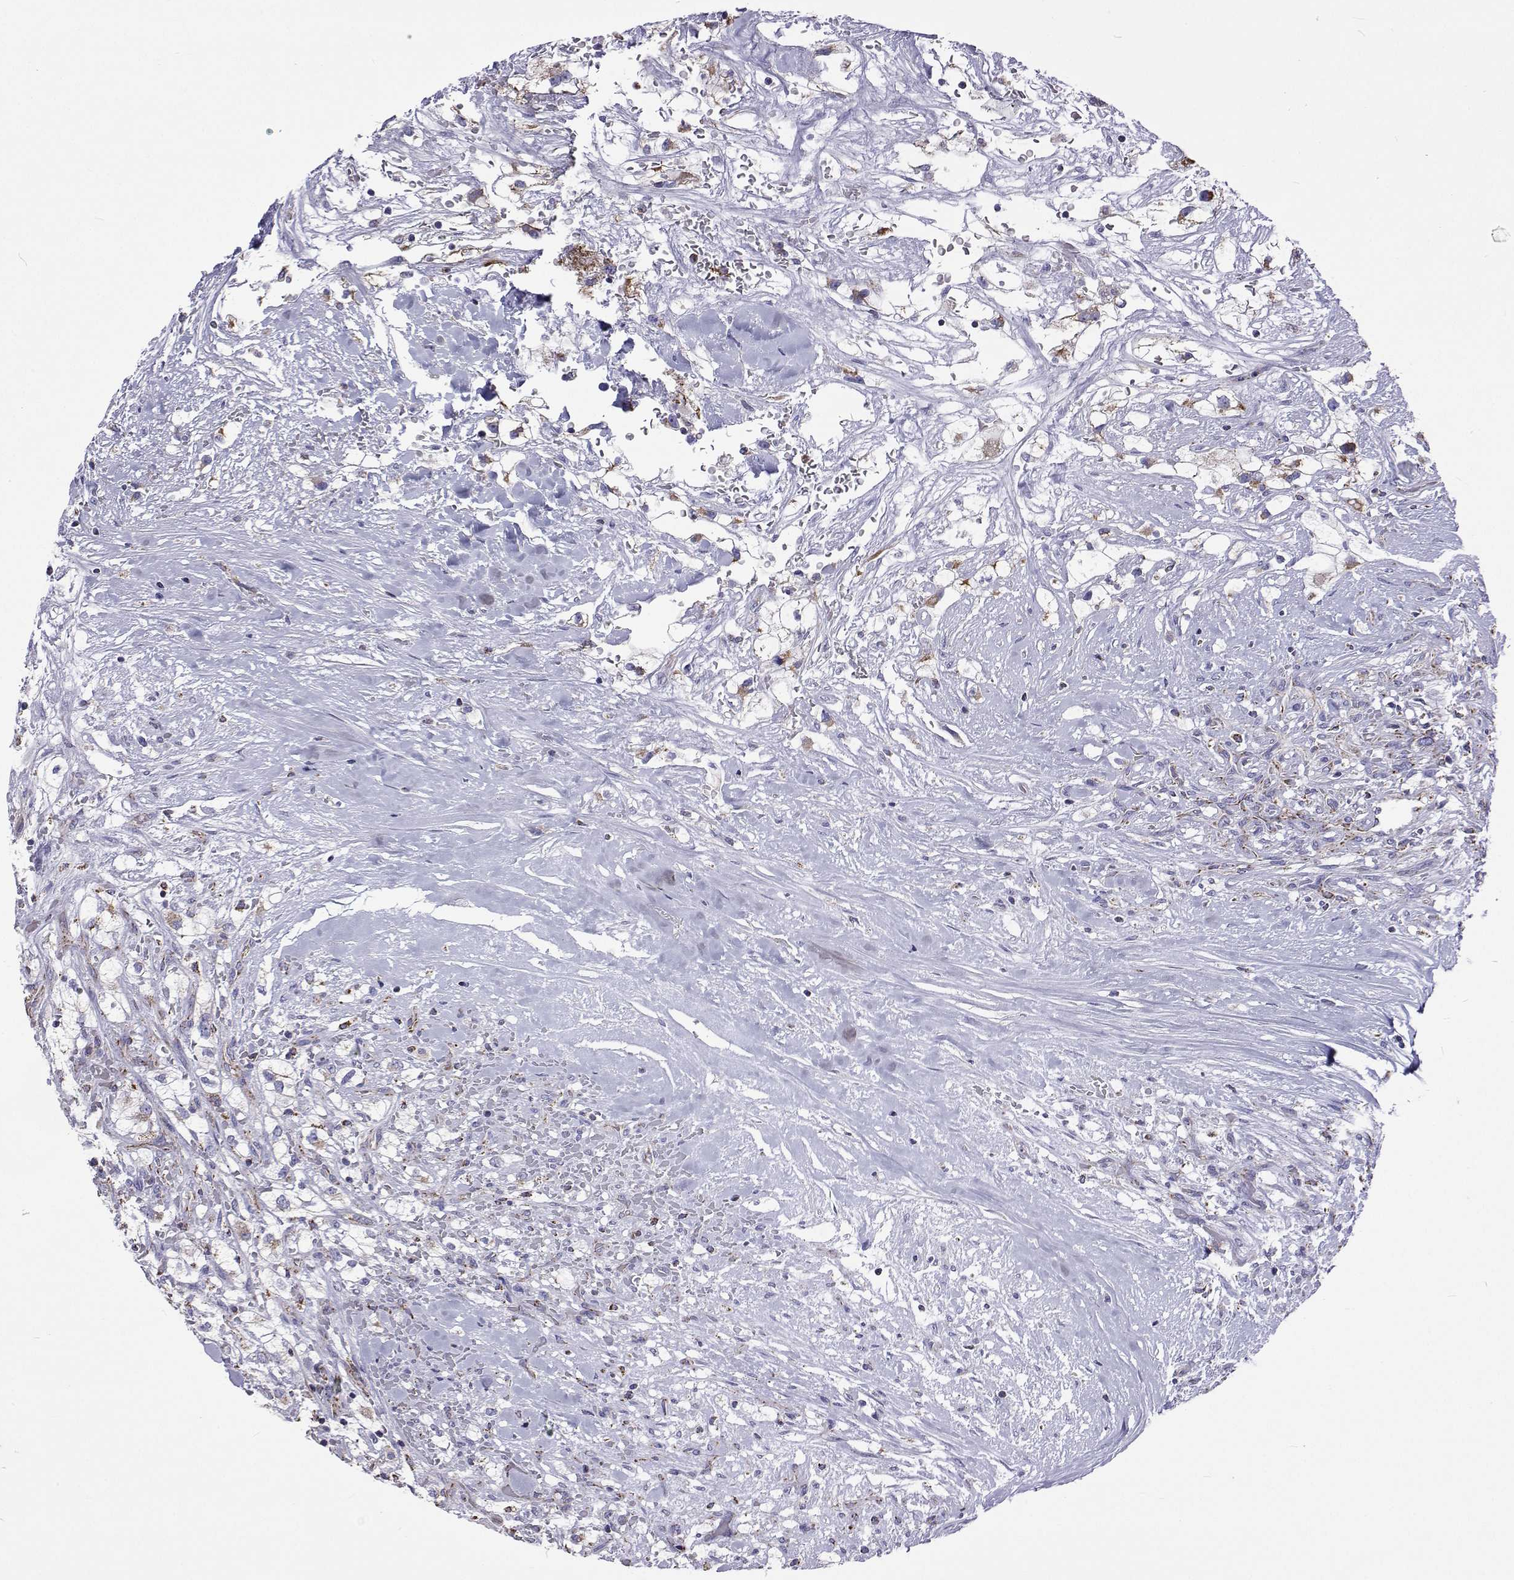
{"staining": {"intensity": "weak", "quantity": "<25%", "location": "cytoplasmic/membranous"}, "tissue": "renal cancer", "cell_type": "Tumor cells", "image_type": "cancer", "snomed": [{"axis": "morphology", "description": "Adenocarcinoma, NOS"}, {"axis": "topography", "description": "Kidney"}], "caption": "Immunohistochemistry (IHC) of adenocarcinoma (renal) reveals no expression in tumor cells.", "gene": "MCCC2", "patient": {"sex": "male", "age": 59}}